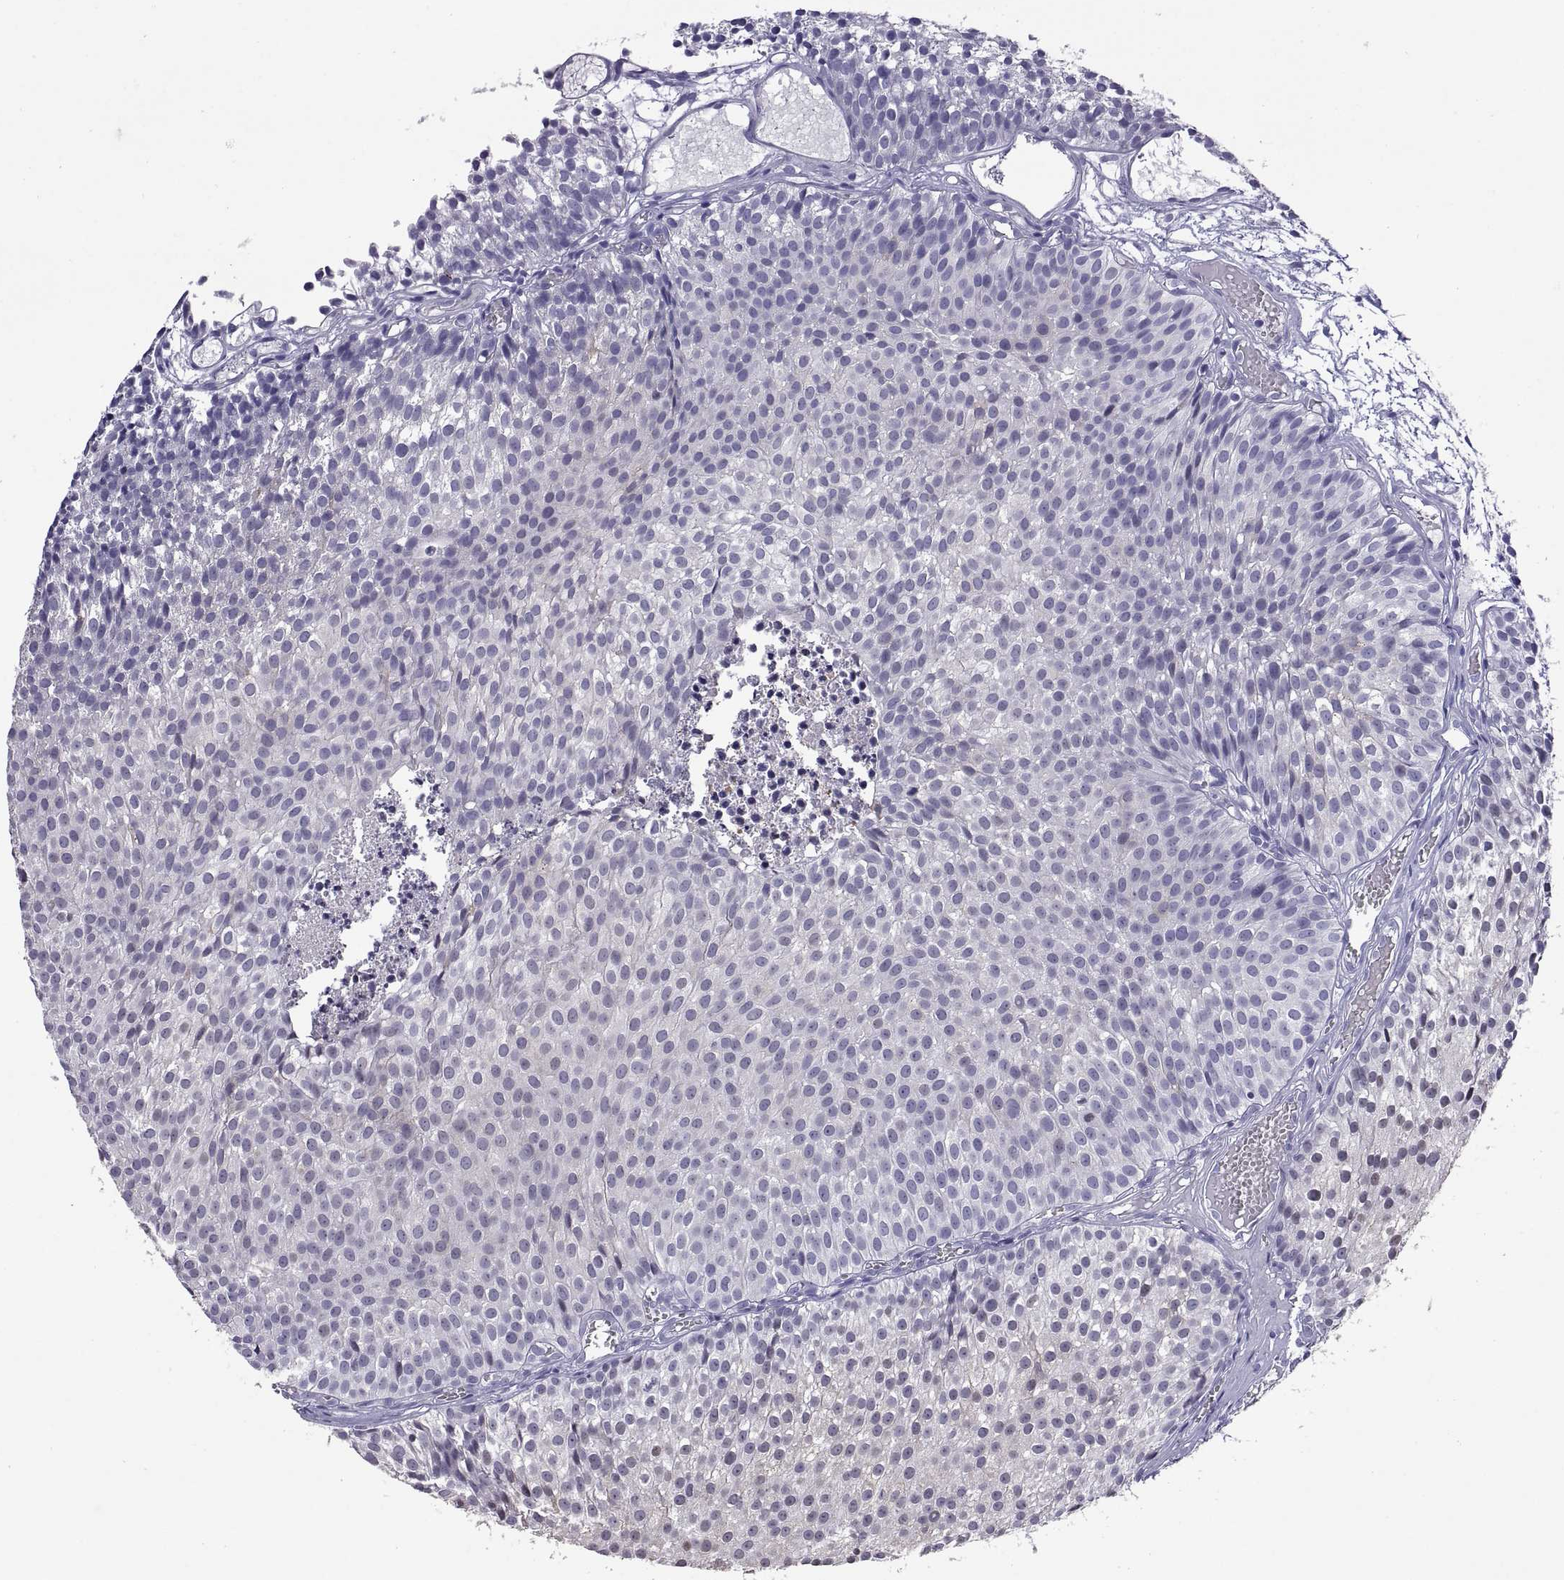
{"staining": {"intensity": "negative", "quantity": "none", "location": "none"}, "tissue": "urothelial cancer", "cell_type": "Tumor cells", "image_type": "cancer", "snomed": [{"axis": "morphology", "description": "Urothelial carcinoma, Low grade"}, {"axis": "topography", "description": "Urinary bladder"}], "caption": "The photomicrograph demonstrates no staining of tumor cells in urothelial carcinoma (low-grade).", "gene": "VSX2", "patient": {"sex": "male", "age": 63}}